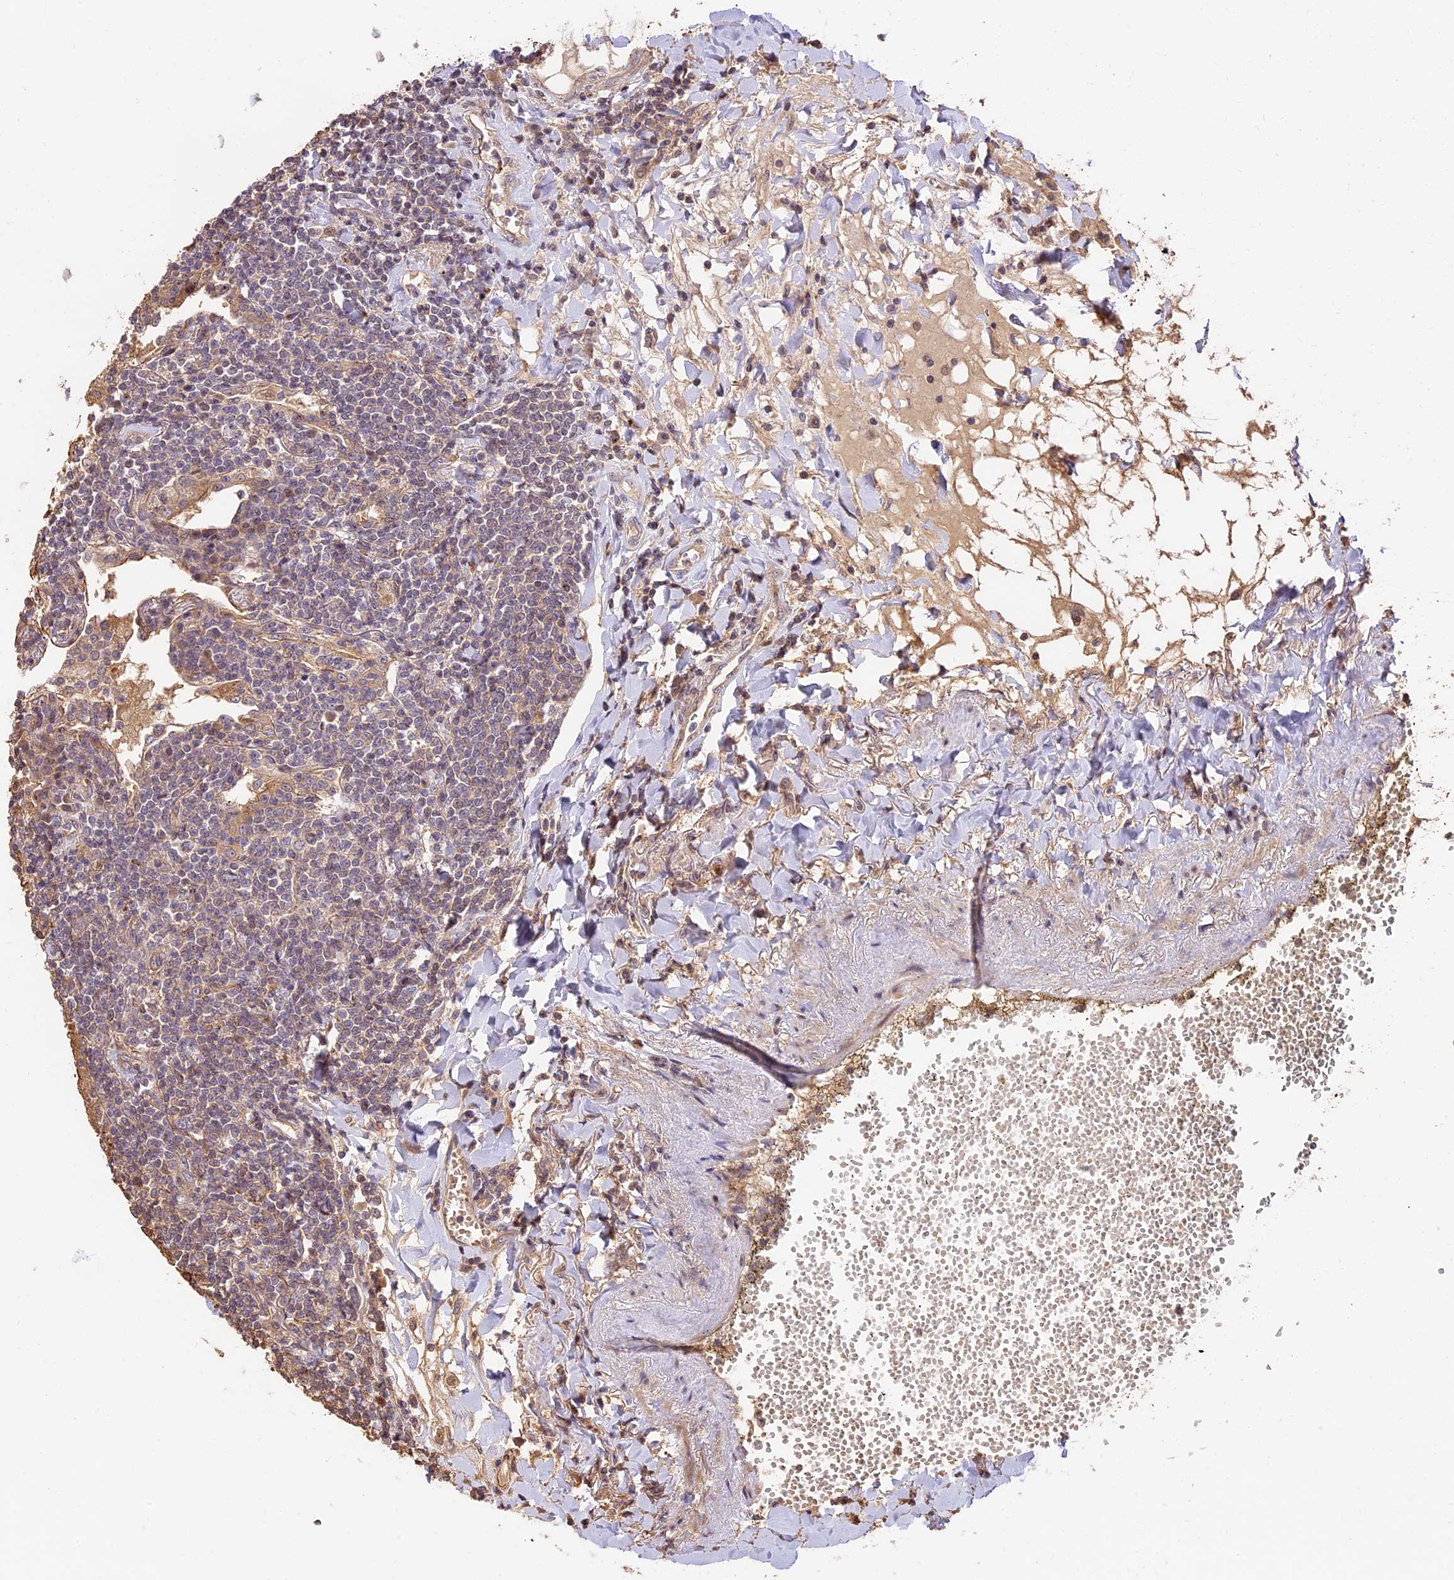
{"staining": {"intensity": "negative", "quantity": "none", "location": "none"}, "tissue": "lymphoma", "cell_type": "Tumor cells", "image_type": "cancer", "snomed": [{"axis": "morphology", "description": "Malignant lymphoma, non-Hodgkin's type, Low grade"}, {"axis": "topography", "description": "Lung"}], "caption": "Immunohistochemical staining of human lymphoma reveals no significant staining in tumor cells.", "gene": "PPP1R37", "patient": {"sex": "female", "age": 71}}